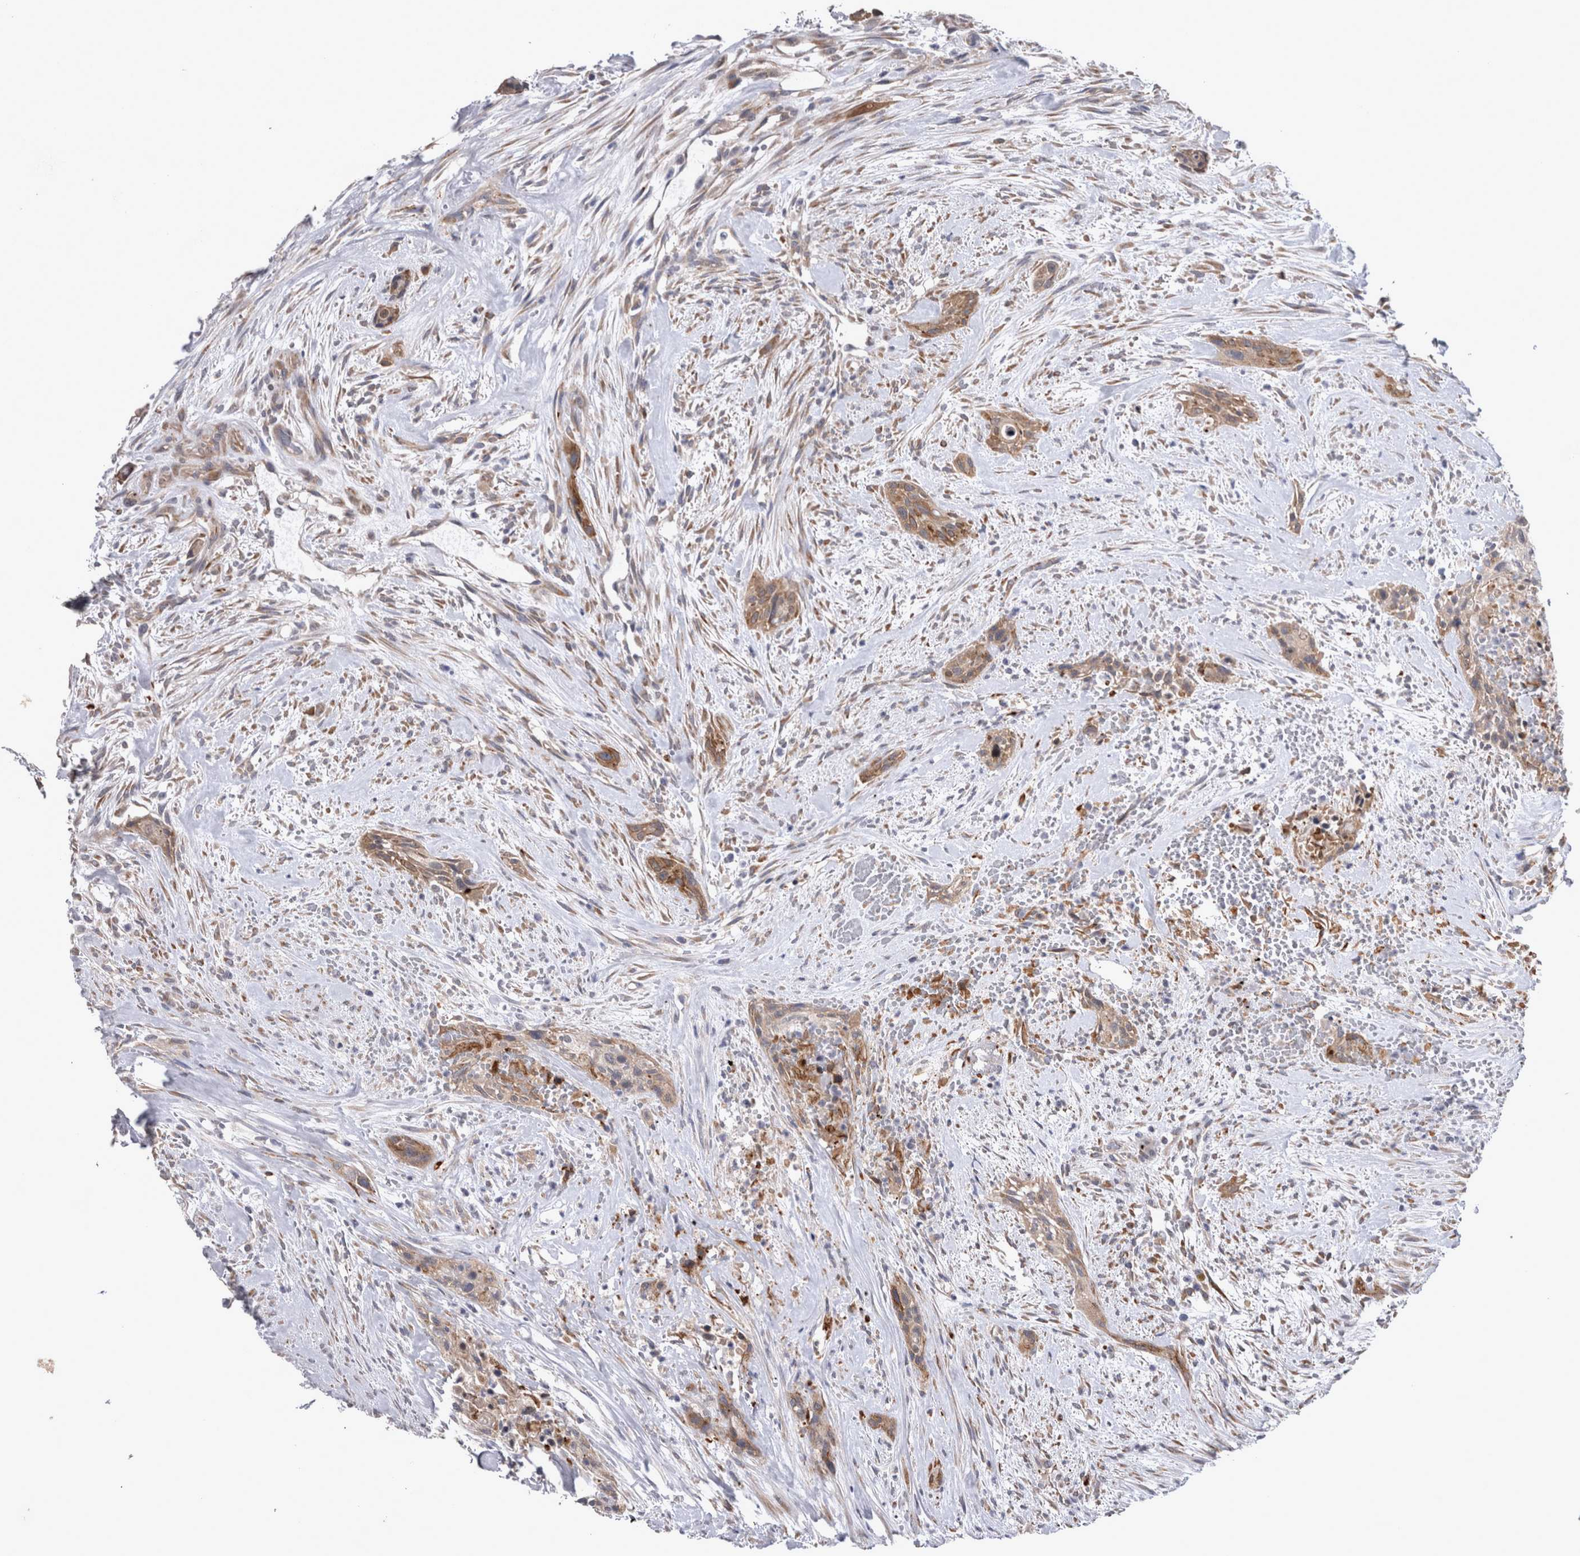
{"staining": {"intensity": "weak", "quantity": ">75%", "location": "cytoplasmic/membranous"}, "tissue": "urothelial cancer", "cell_type": "Tumor cells", "image_type": "cancer", "snomed": [{"axis": "morphology", "description": "Urothelial carcinoma, High grade"}, {"axis": "topography", "description": "Urinary bladder"}], "caption": "About >75% of tumor cells in human urothelial cancer exhibit weak cytoplasmic/membranous protein positivity as visualized by brown immunohistochemical staining.", "gene": "DDX6", "patient": {"sex": "male", "age": 35}}